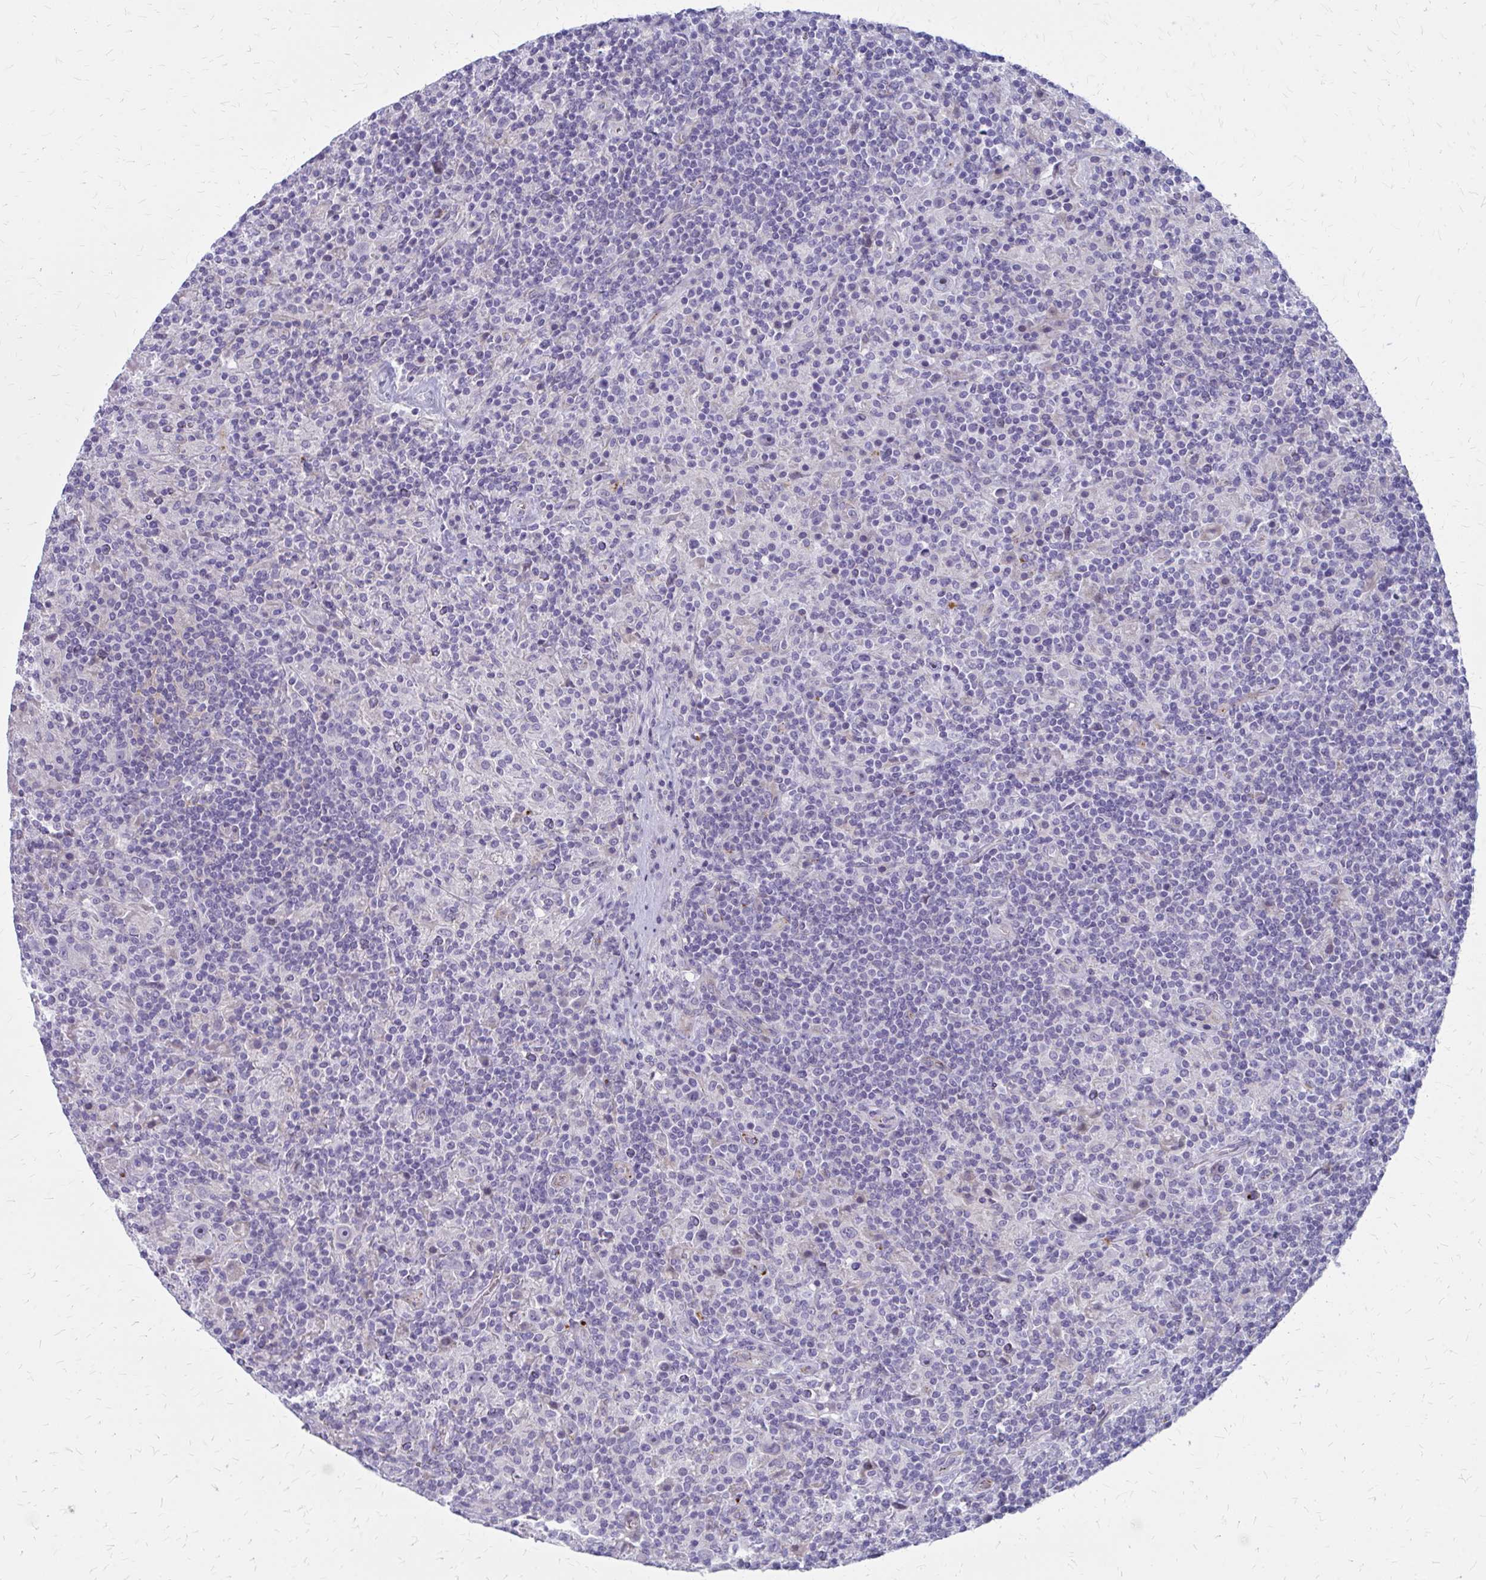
{"staining": {"intensity": "negative", "quantity": "none", "location": "none"}, "tissue": "lymphoma", "cell_type": "Tumor cells", "image_type": "cancer", "snomed": [{"axis": "morphology", "description": "Hodgkin's disease, NOS"}, {"axis": "topography", "description": "Lymph node"}], "caption": "Tumor cells show no significant expression in Hodgkin's disease. (Brightfield microscopy of DAB immunohistochemistry (IHC) at high magnification).", "gene": "GLYATL2", "patient": {"sex": "male", "age": 70}}